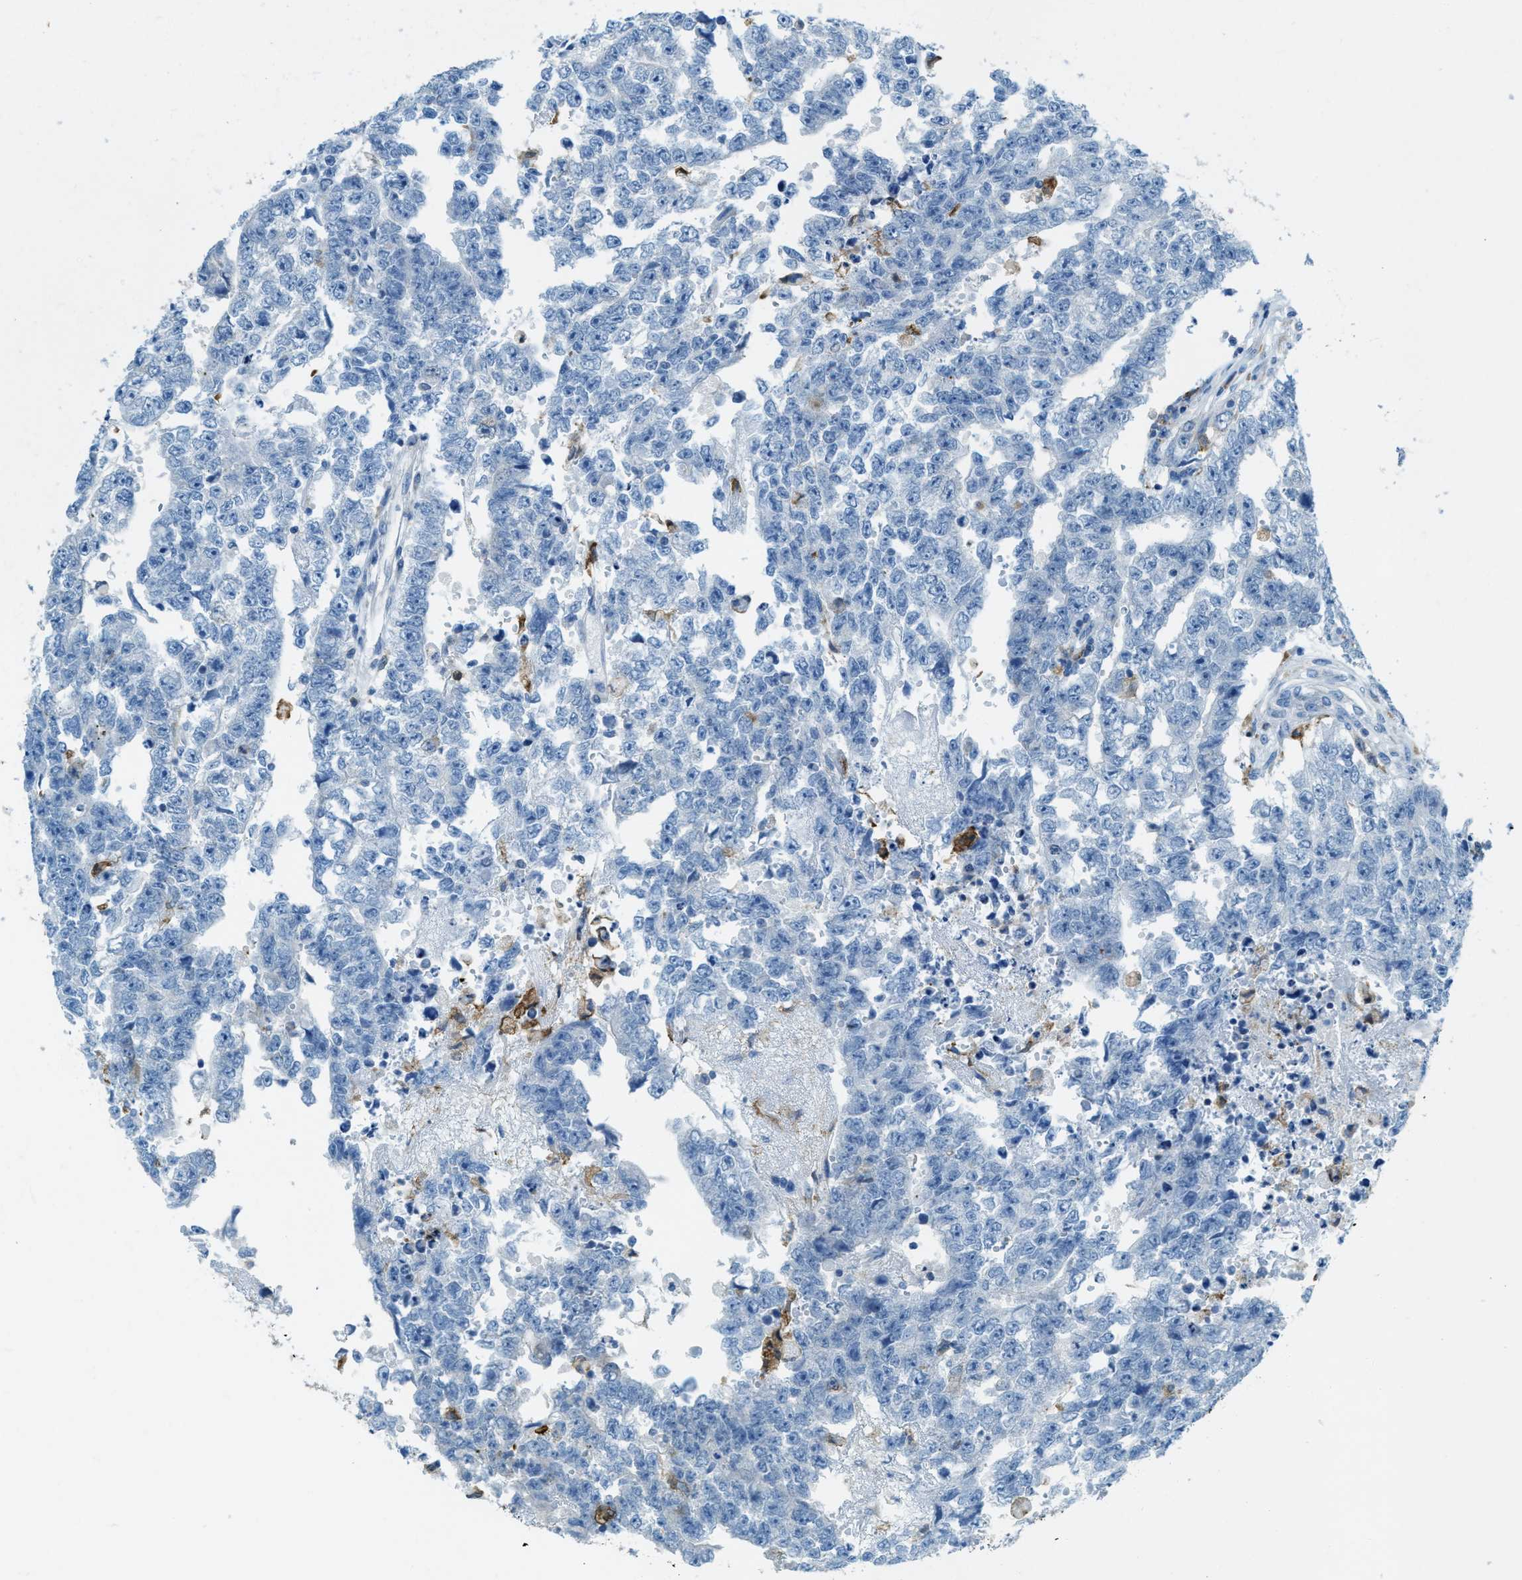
{"staining": {"intensity": "negative", "quantity": "none", "location": "none"}, "tissue": "testis cancer", "cell_type": "Tumor cells", "image_type": "cancer", "snomed": [{"axis": "morphology", "description": "Carcinoma, Embryonal, NOS"}, {"axis": "topography", "description": "Testis"}], "caption": "IHC photomicrograph of neoplastic tissue: human testis embryonal carcinoma stained with DAB (3,3'-diaminobenzidine) displays no significant protein positivity in tumor cells.", "gene": "MATCAP2", "patient": {"sex": "male", "age": 25}}